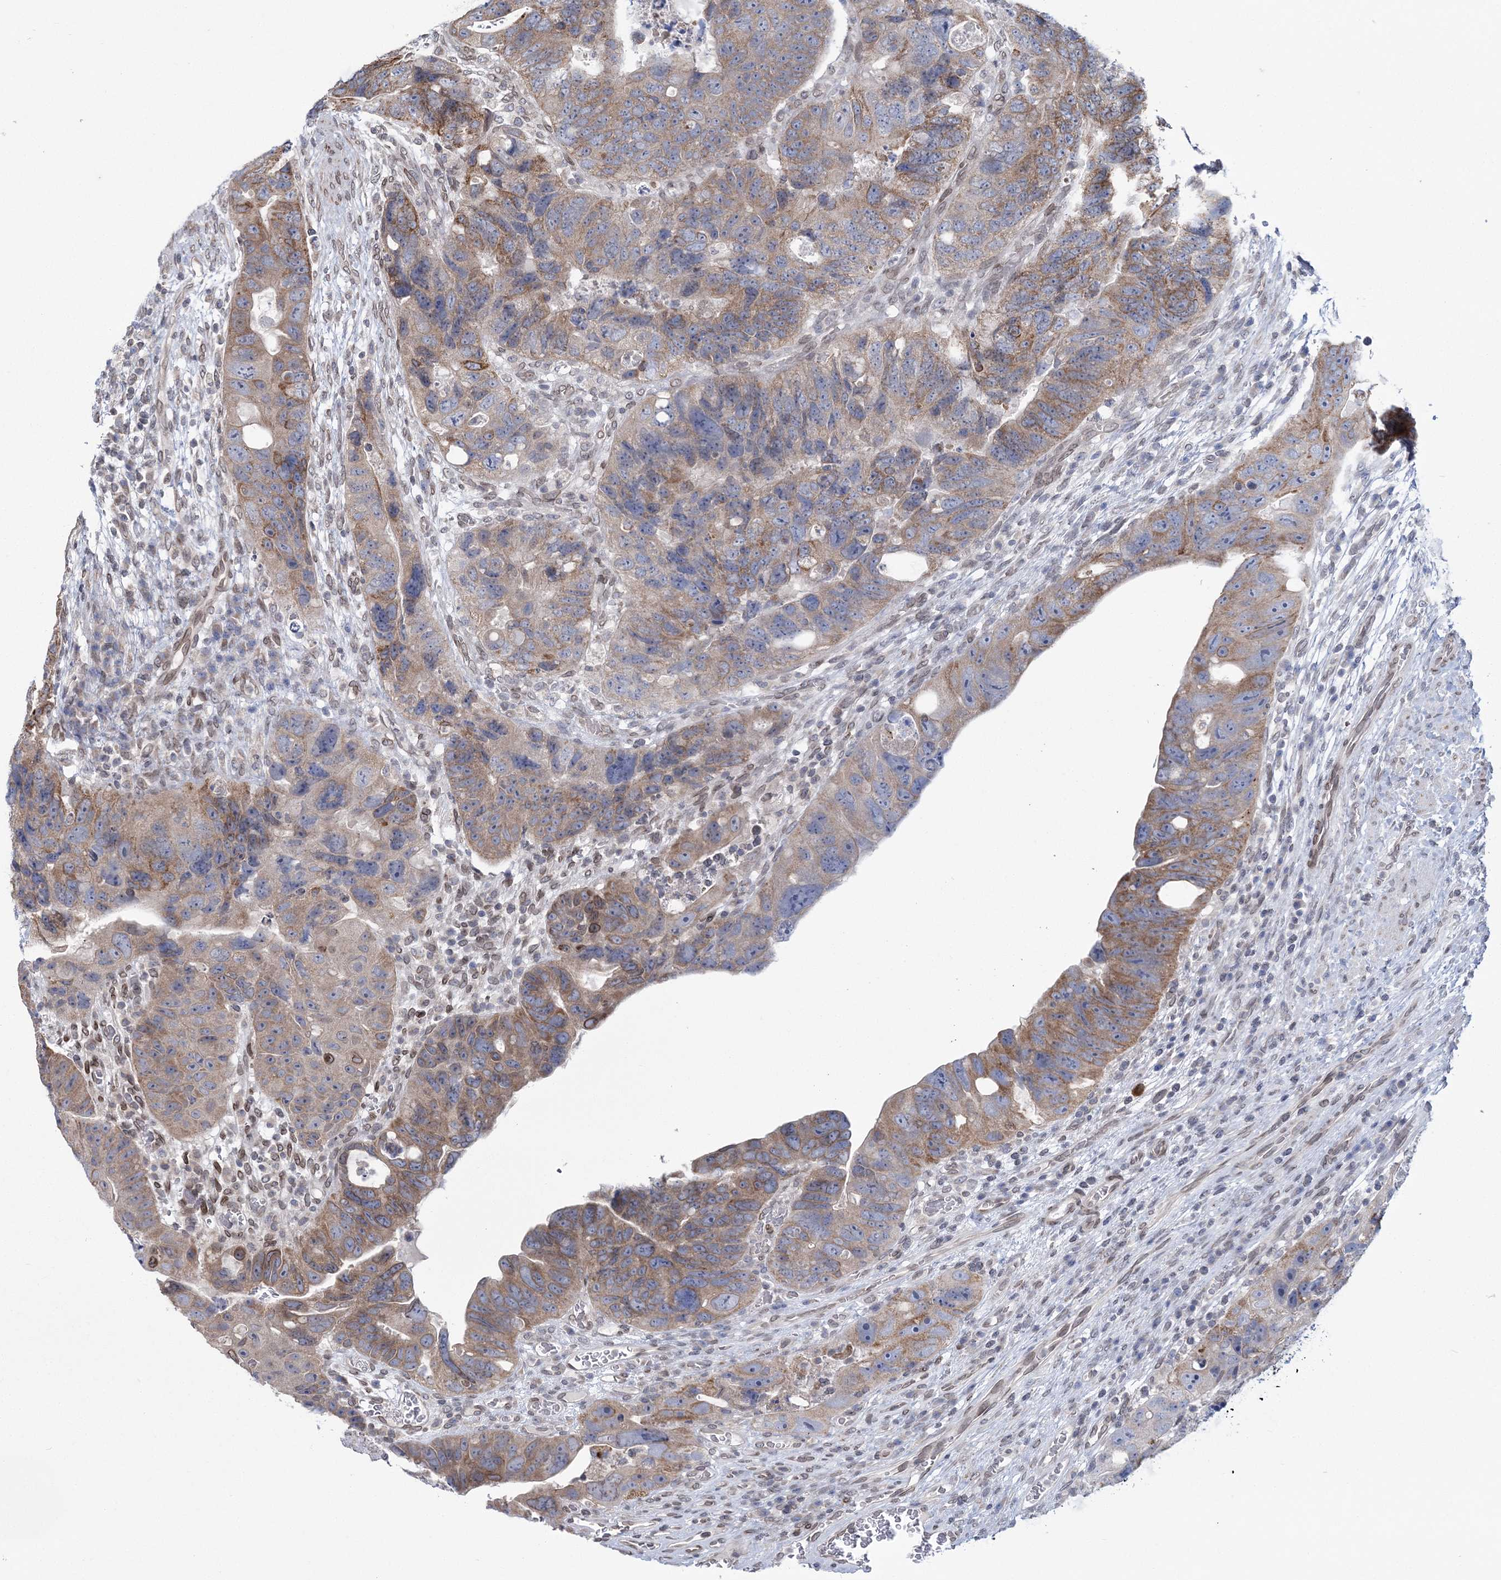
{"staining": {"intensity": "moderate", "quantity": ">75%", "location": "cytoplasmic/membranous"}, "tissue": "colorectal cancer", "cell_type": "Tumor cells", "image_type": "cancer", "snomed": [{"axis": "morphology", "description": "Adenocarcinoma, NOS"}, {"axis": "topography", "description": "Rectum"}], "caption": "This histopathology image exhibits colorectal adenocarcinoma stained with immunohistochemistry to label a protein in brown. The cytoplasmic/membranous of tumor cells show moderate positivity for the protein. Nuclei are counter-stained blue.", "gene": "DNAJC27", "patient": {"sex": "male", "age": 59}}